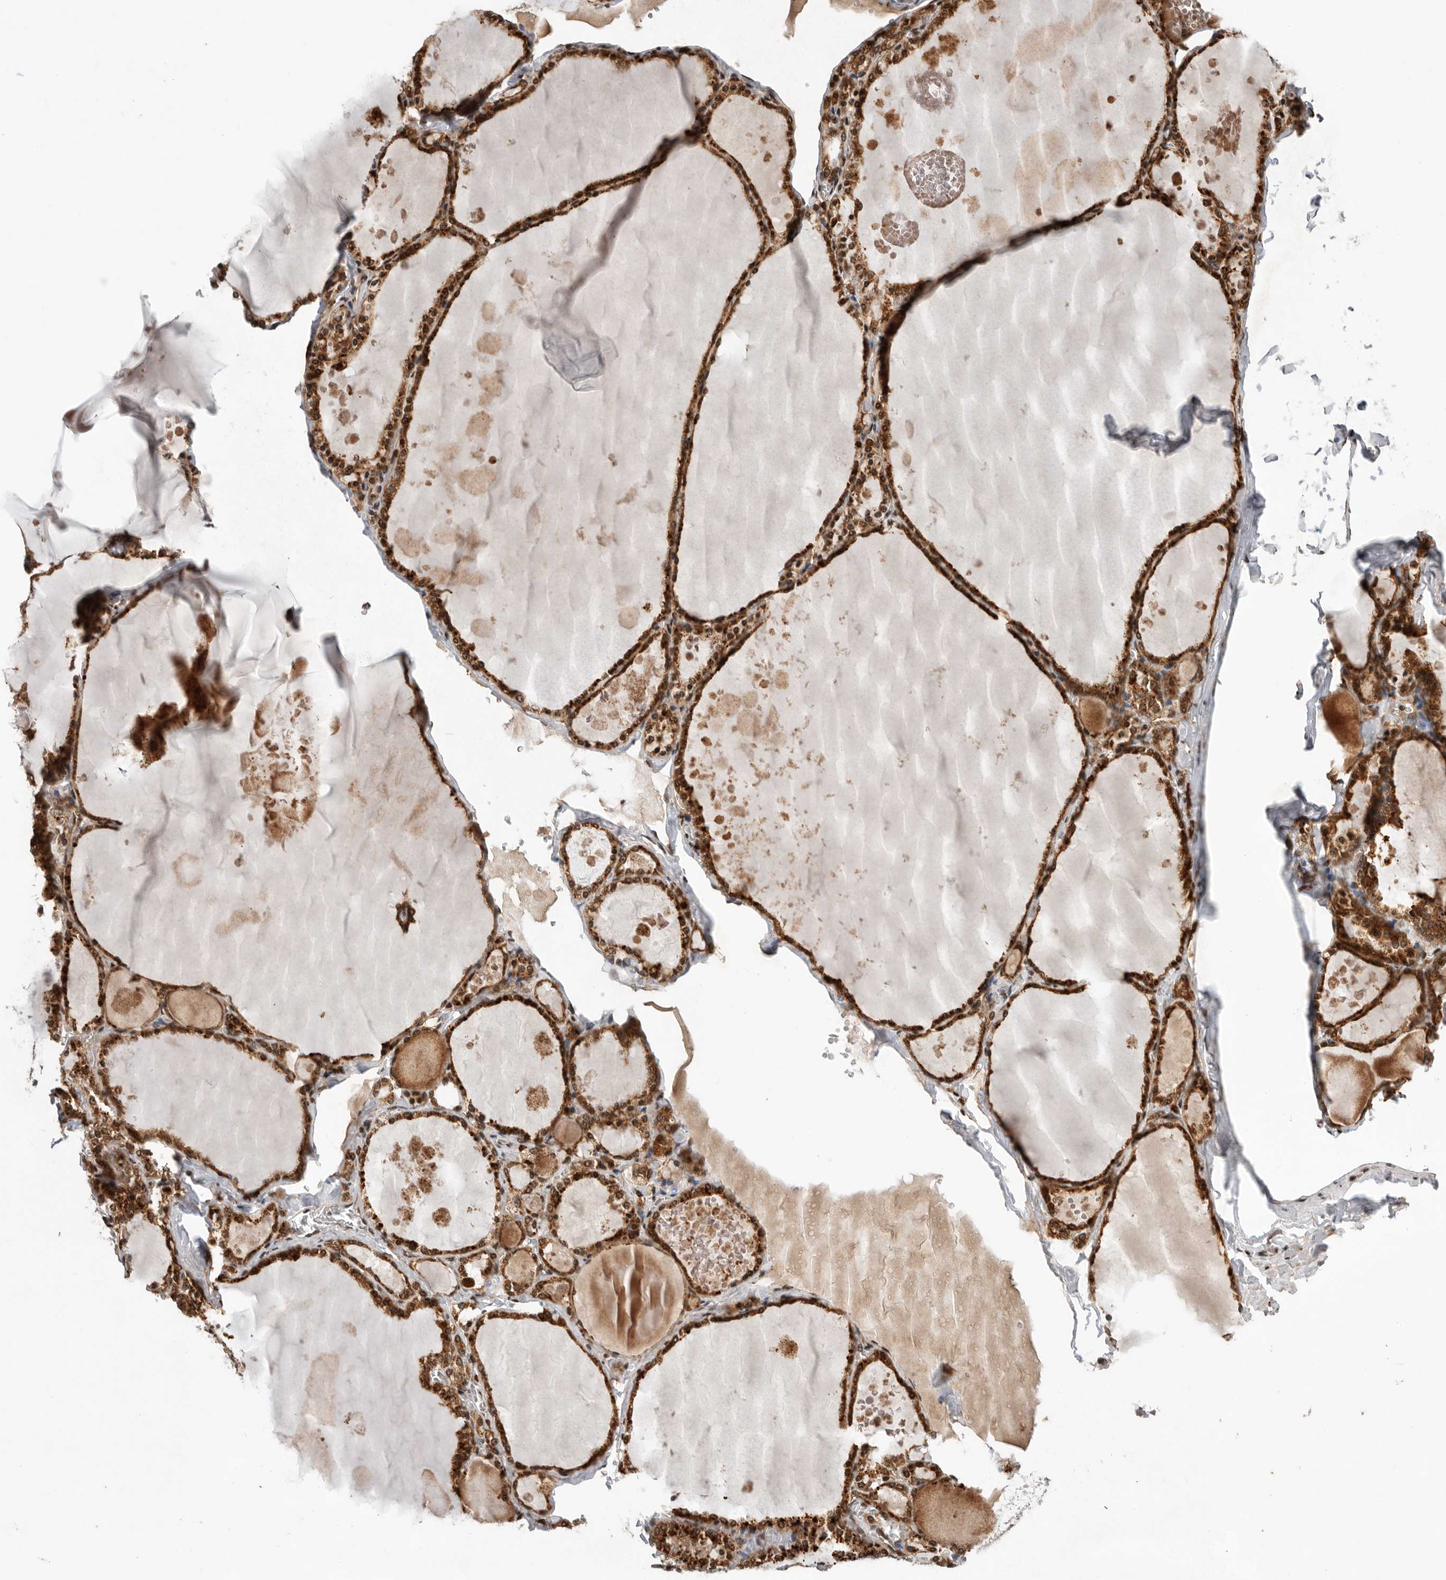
{"staining": {"intensity": "strong", "quantity": ">75%", "location": "cytoplasmic/membranous"}, "tissue": "thyroid gland", "cell_type": "Glandular cells", "image_type": "normal", "snomed": [{"axis": "morphology", "description": "Normal tissue, NOS"}, {"axis": "topography", "description": "Thyroid gland"}], "caption": "Unremarkable thyroid gland was stained to show a protein in brown. There is high levels of strong cytoplasmic/membranous staining in approximately >75% of glandular cells.", "gene": "FZD3", "patient": {"sex": "male", "age": 56}}